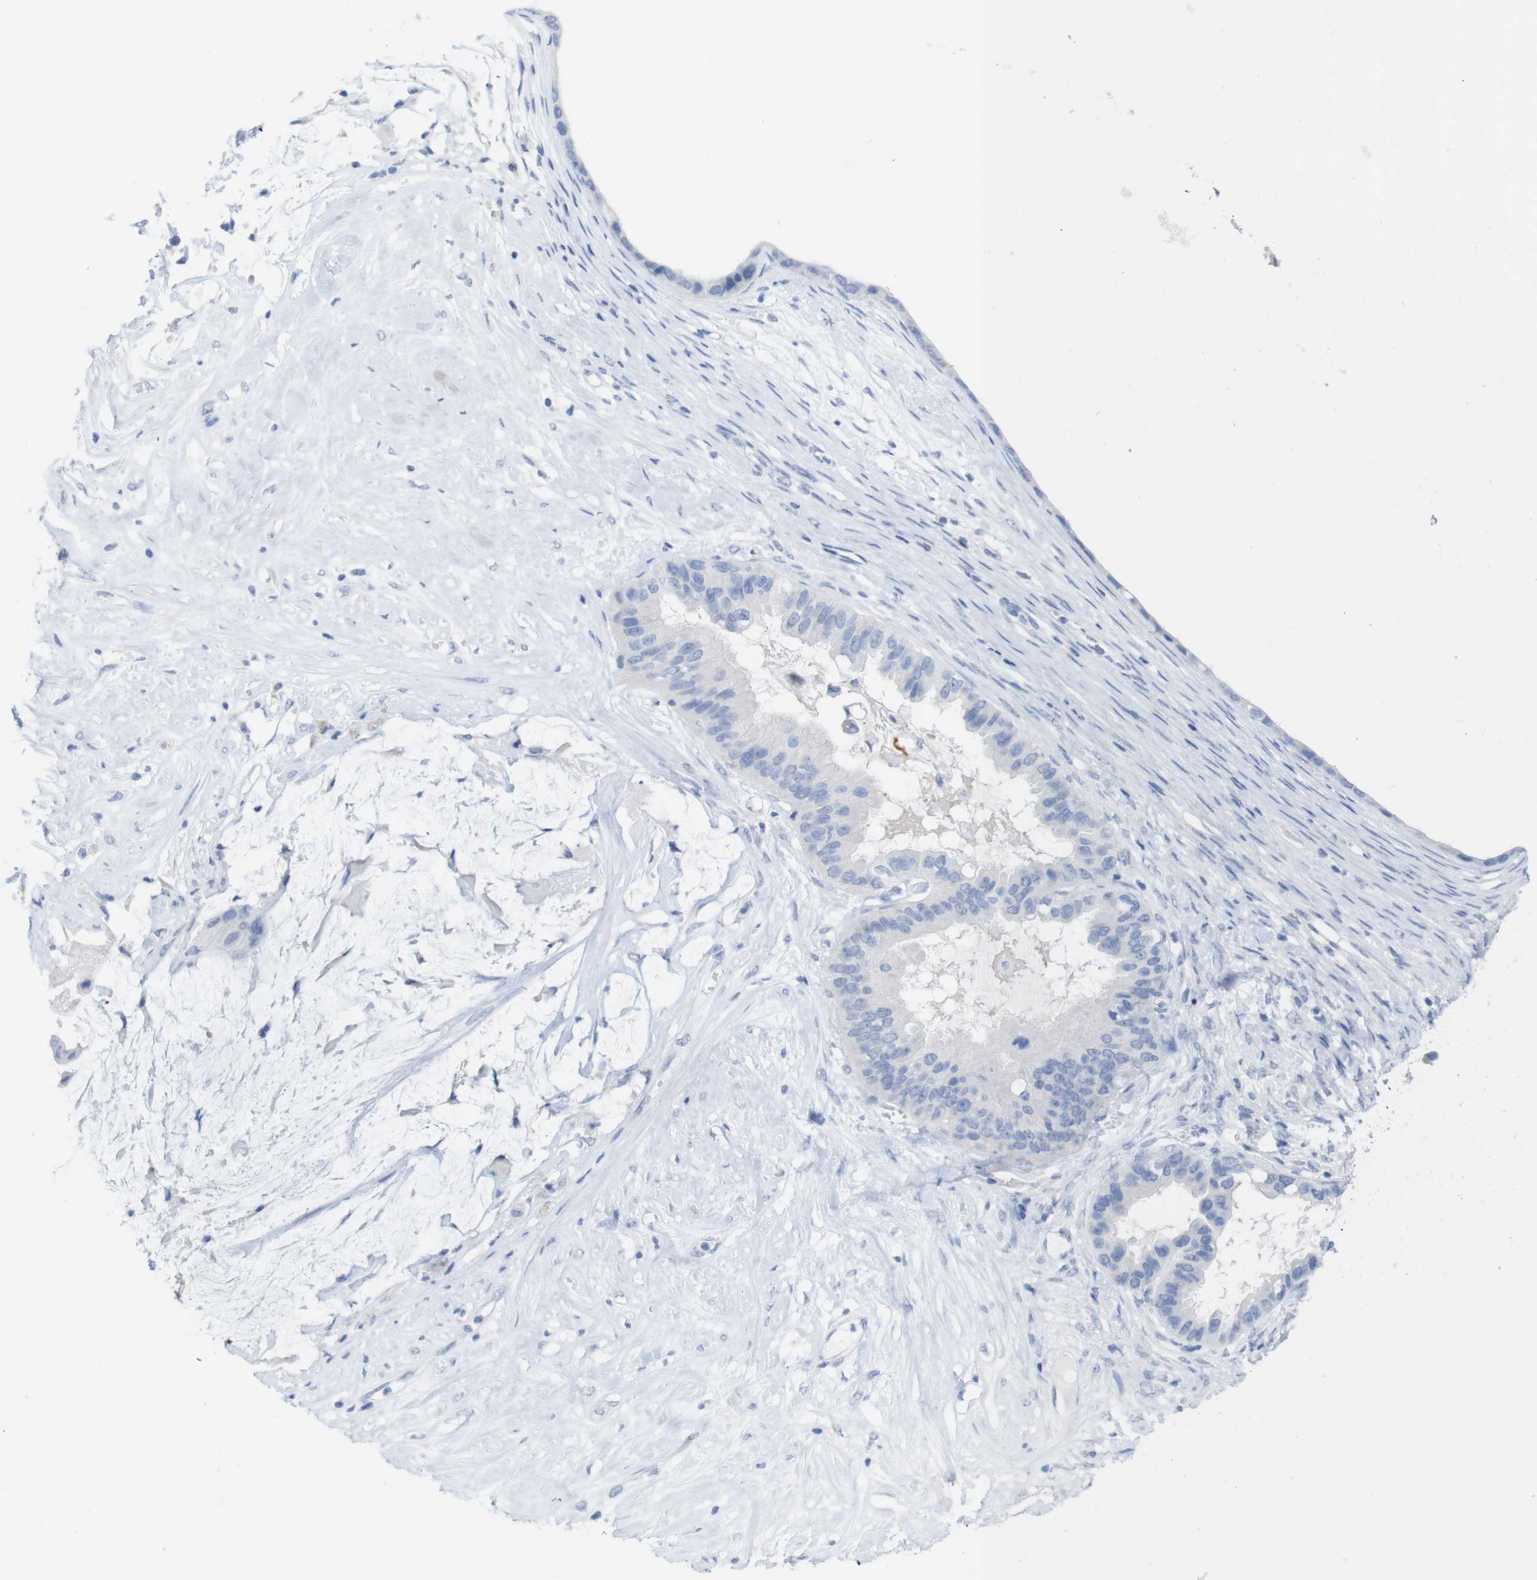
{"staining": {"intensity": "negative", "quantity": "none", "location": "none"}, "tissue": "ovarian cancer", "cell_type": "Tumor cells", "image_type": "cancer", "snomed": [{"axis": "morphology", "description": "Cystadenocarcinoma, mucinous, NOS"}, {"axis": "topography", "description": "Ovary"}], "caption": "Immunohistochemical staining of ovarian cancer (mucinous cystadenocarcinoma) displays no significant expression in tumor cells. Nuclei are stained in blue.", "gene": "PNMA1", "patient": {"sex": "female", "age": 80}}